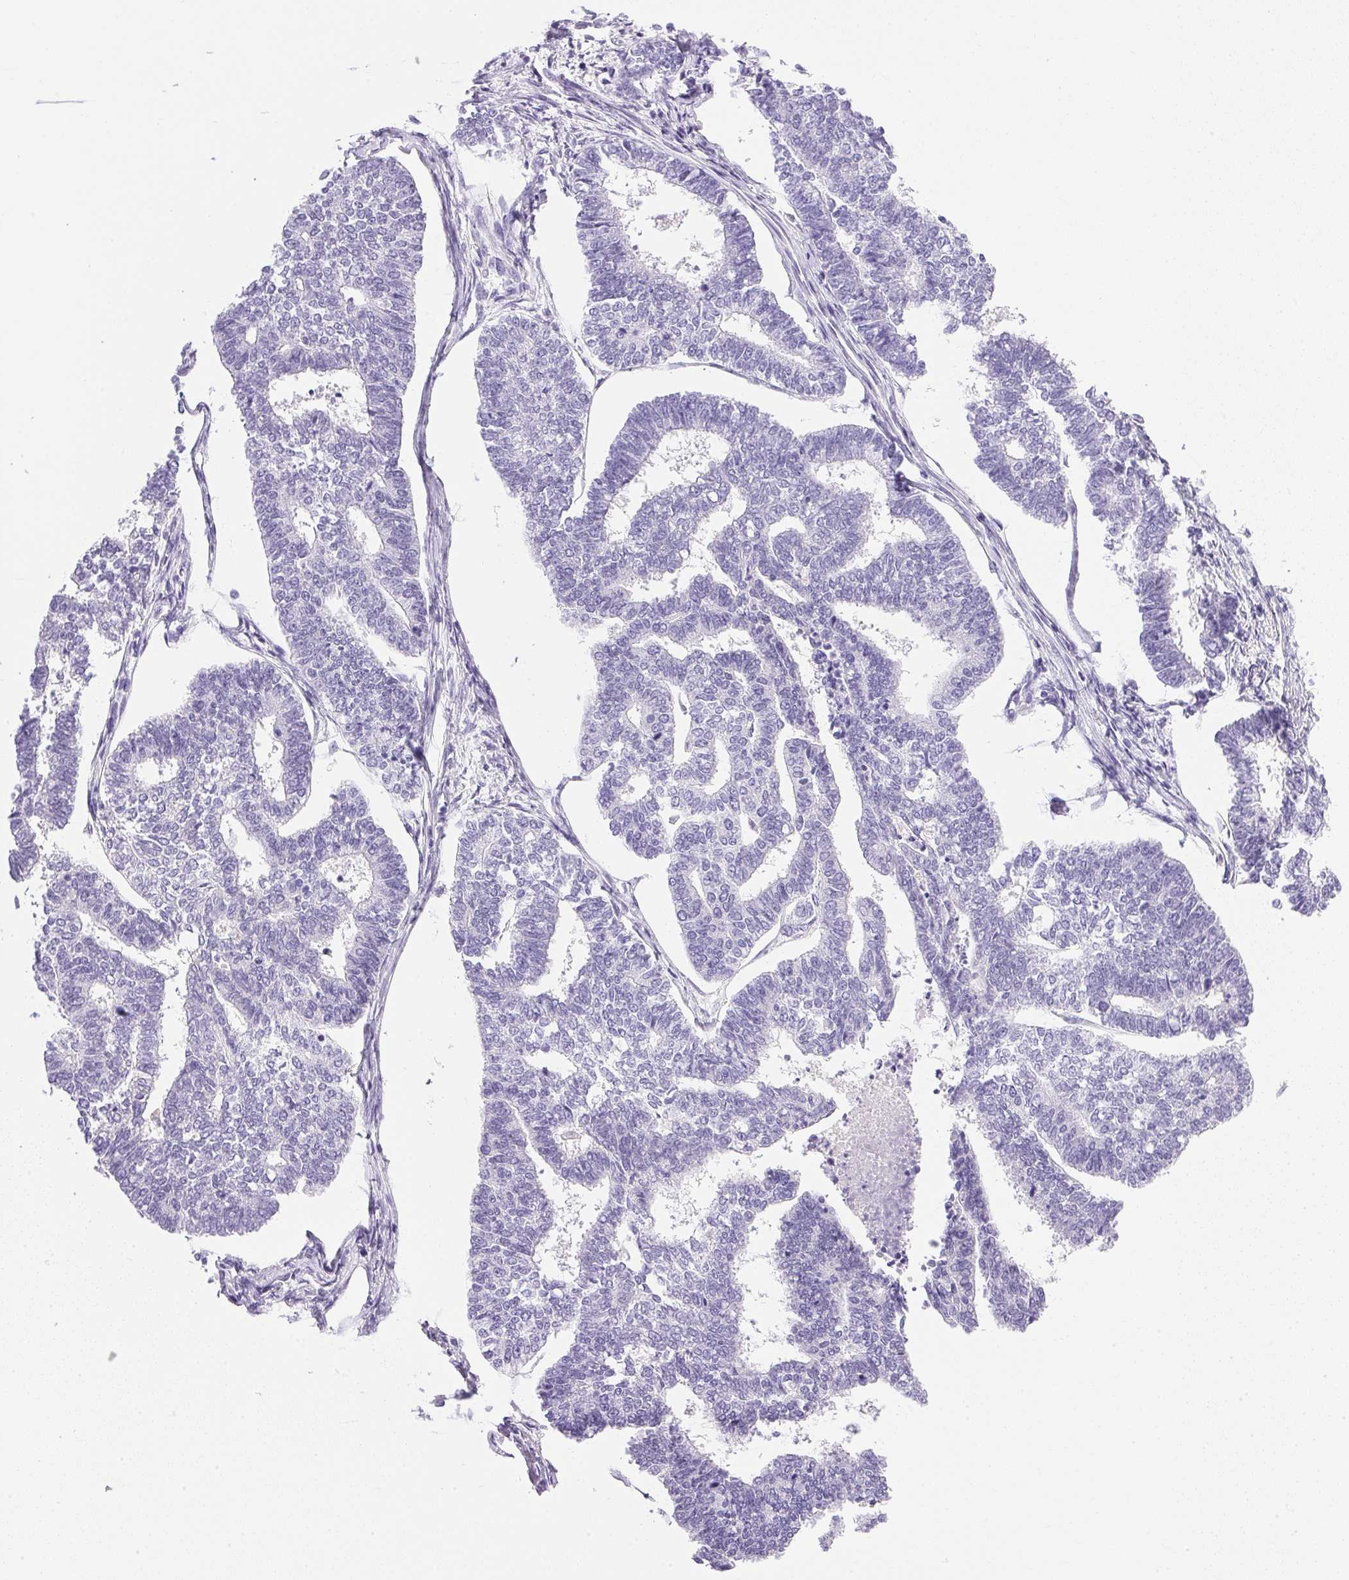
{"staining": {"intensity": "negative", "quantity": "none", "location": "none"}, "tissue": "endometrial cancer", "cell_type": "Tumor cells", "image_type": "cancer", "snomed": [{"axis": "morphology", "description": "Adenocarcinoma, NOS"}, {"axis": "topography", "description": "Endometrium"}], "caption": "Immunohistochemistry (IHC) micrograph of neoplastic tissue: human endometrial cancer stained with DAB (3,3'-diaminobenzidine) demonstrates no significant protein expression in tumor cells.", "gene": "ATP6V0A4", "patient": {"sex": "female", "age": 70}}